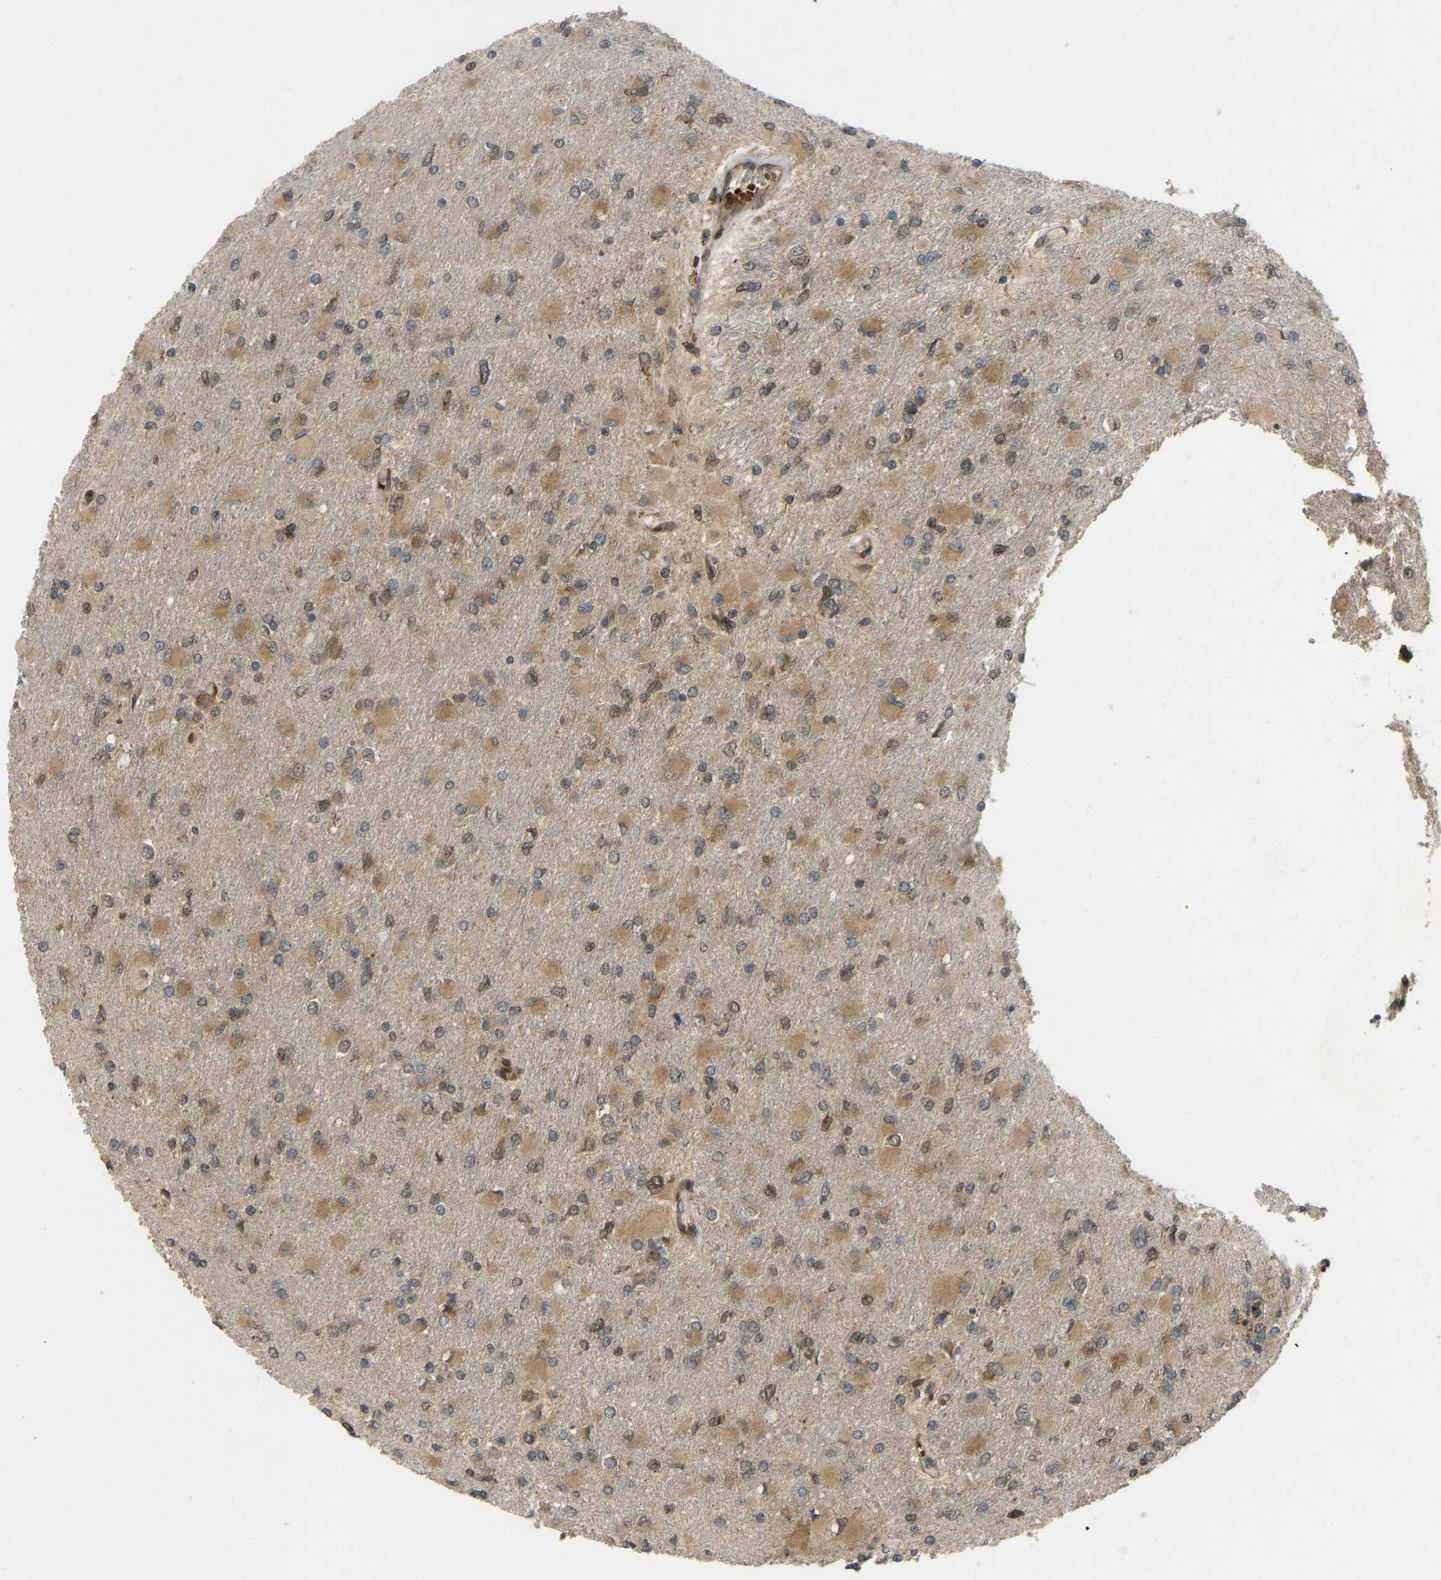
{"staining": {"intensity": "moderate", "quantity": ">75%", "location": "cytoplasmic/membranous"}, "tissue": "glioma", "cell_type": "Tumor cells", "image_type": "cancer", "snomed": [{"axis": "morphology", "description": "Glioma, malignant, High grade"}, {"axis": "topography", "description": "Cerebral cortex"}], "caption": "A histopathology image of glioma stained for a protein reveals moderate cytoplasmic/membranous brown staining in tumor cells.", "gene": "RPN2", "patient": {"sex": "female", "age": 36}}